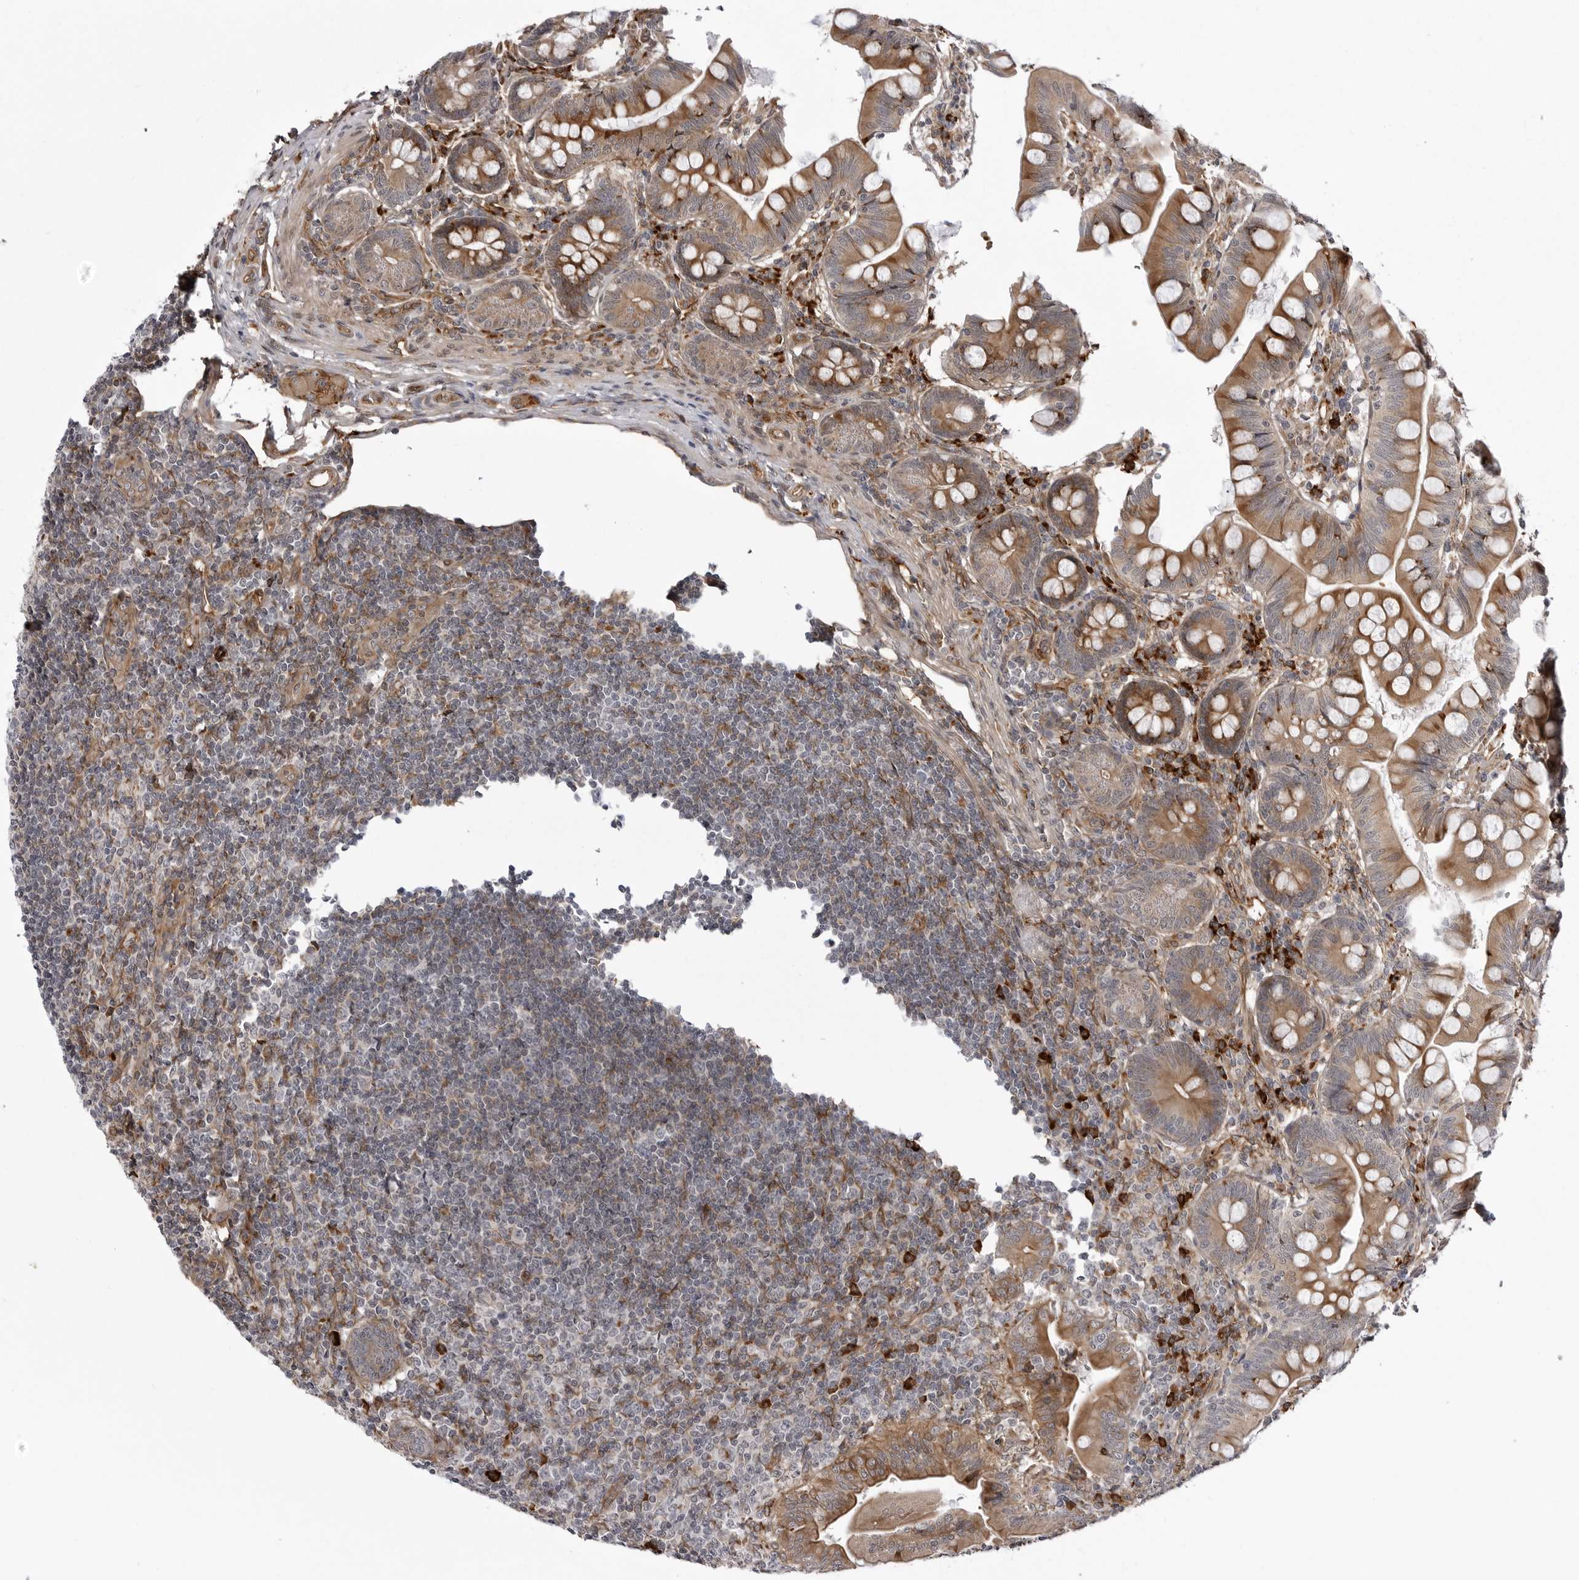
{"staining": {"intensity": "moderate", "quantity": ">75%", "location": "cytoplasmic/membranous"}, "tissue": "small intestine", "cell_type": "Glandular cells", "image_type": "normal", "snomed": [{"axis": "morphology", "description": "Normal tissue, NOS"}, {"axis": "topography", "description": "Small intestine"}], "caption": "Protein analysis of normal small intestine reveals moderate cytoplasmic/membranous positivity in approximately >75% of glandular cells.", "gene": "ARL5A", "patient": {"sex": "male", "age": 7}}